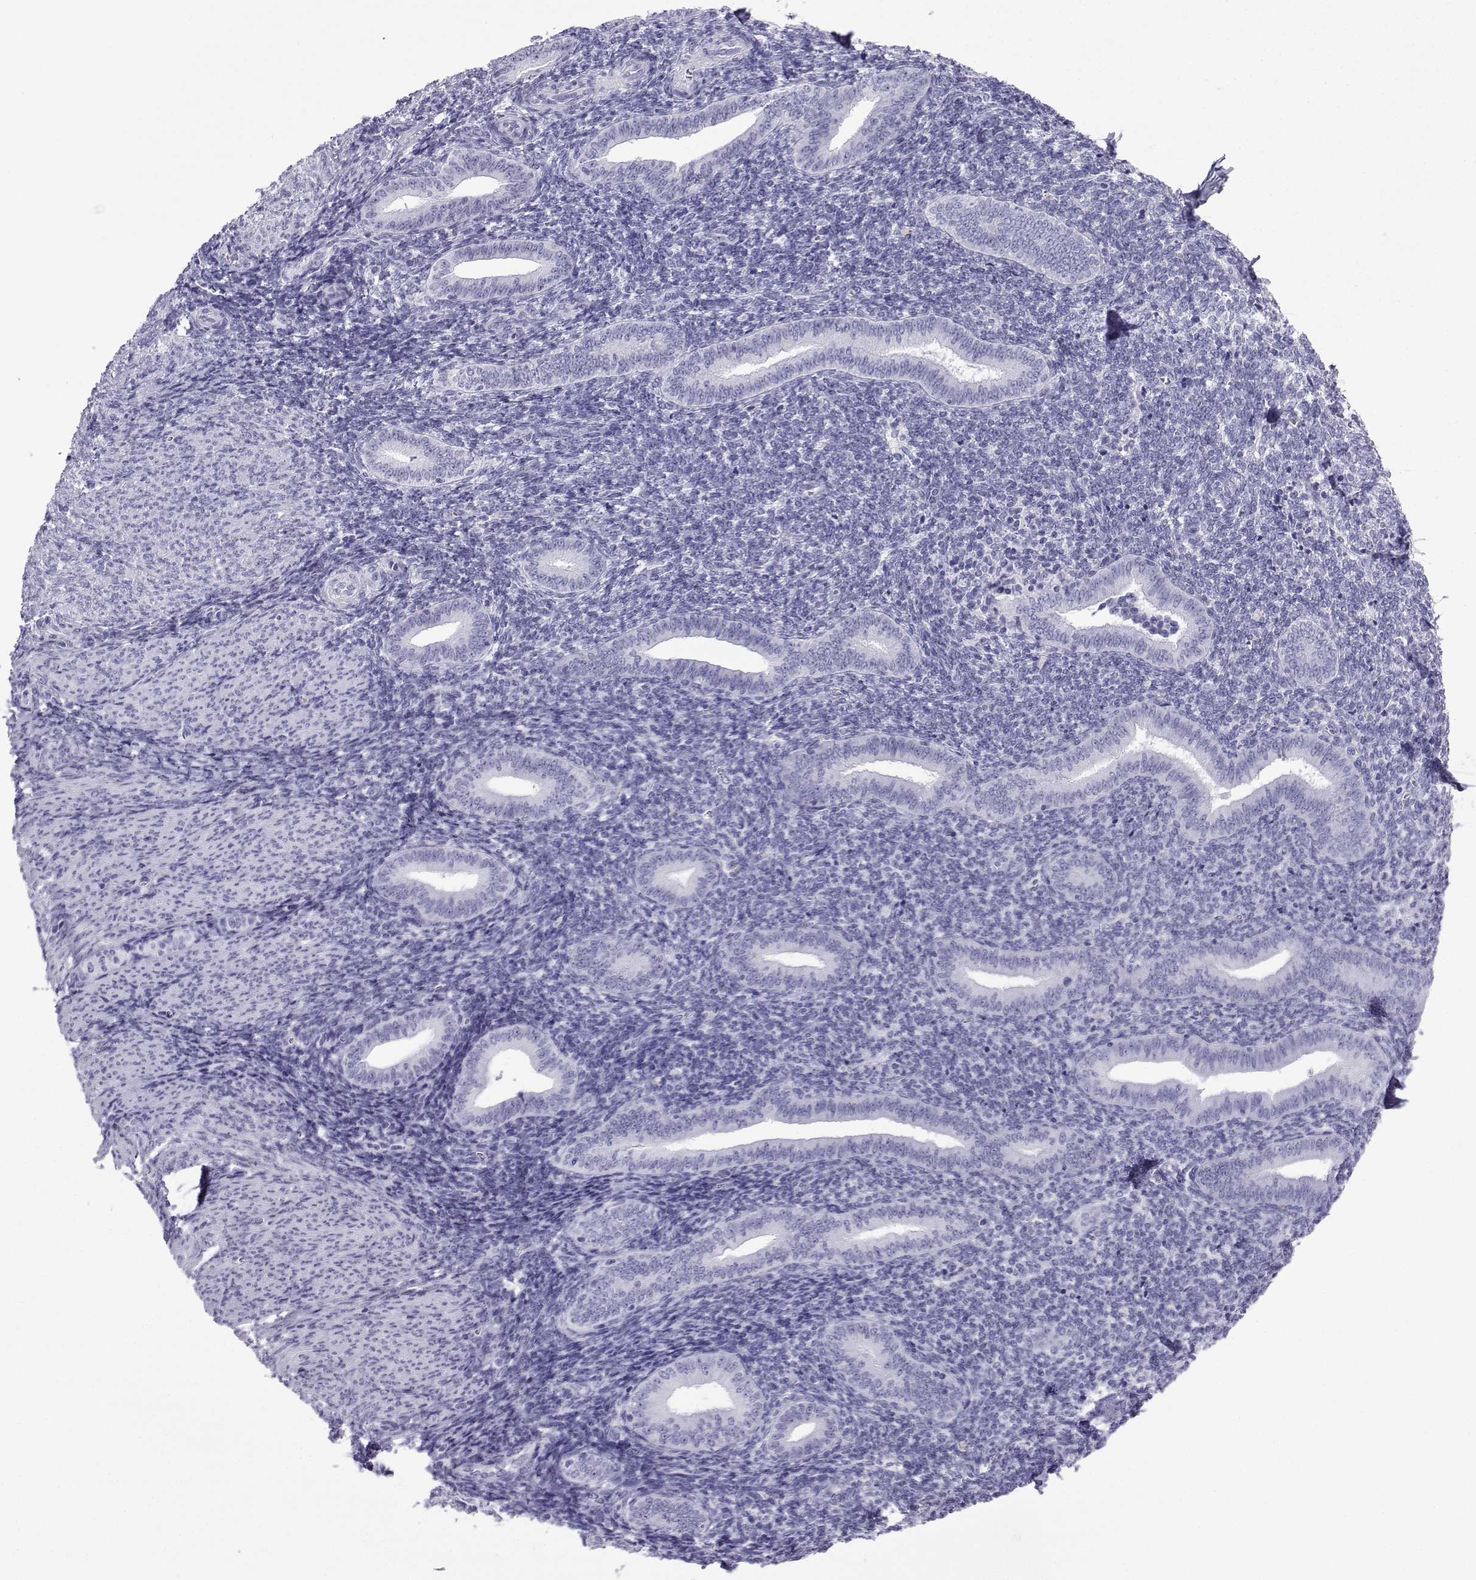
{"staining": {"intensity": "negative", "quantity": "none", "location": "none"}, "tissue": "endometrium", "cell_type": "Cells in endometrial stroma", "image_type": "normal", "snomed": [{"axis": "morphology", "description": "Normal tissue, NOS"}, {"axis": "topography", "description": "Endometrium"}], "caption": "High power microscopy histopathology image of an immunohistochemistry (IHC) photomicrograph of unremarkable endometrium, revealing no significant positivity in cells in endometrial stroma.", "gene": "TRIM46", "patient": {"sex": "female", "age": 25}}